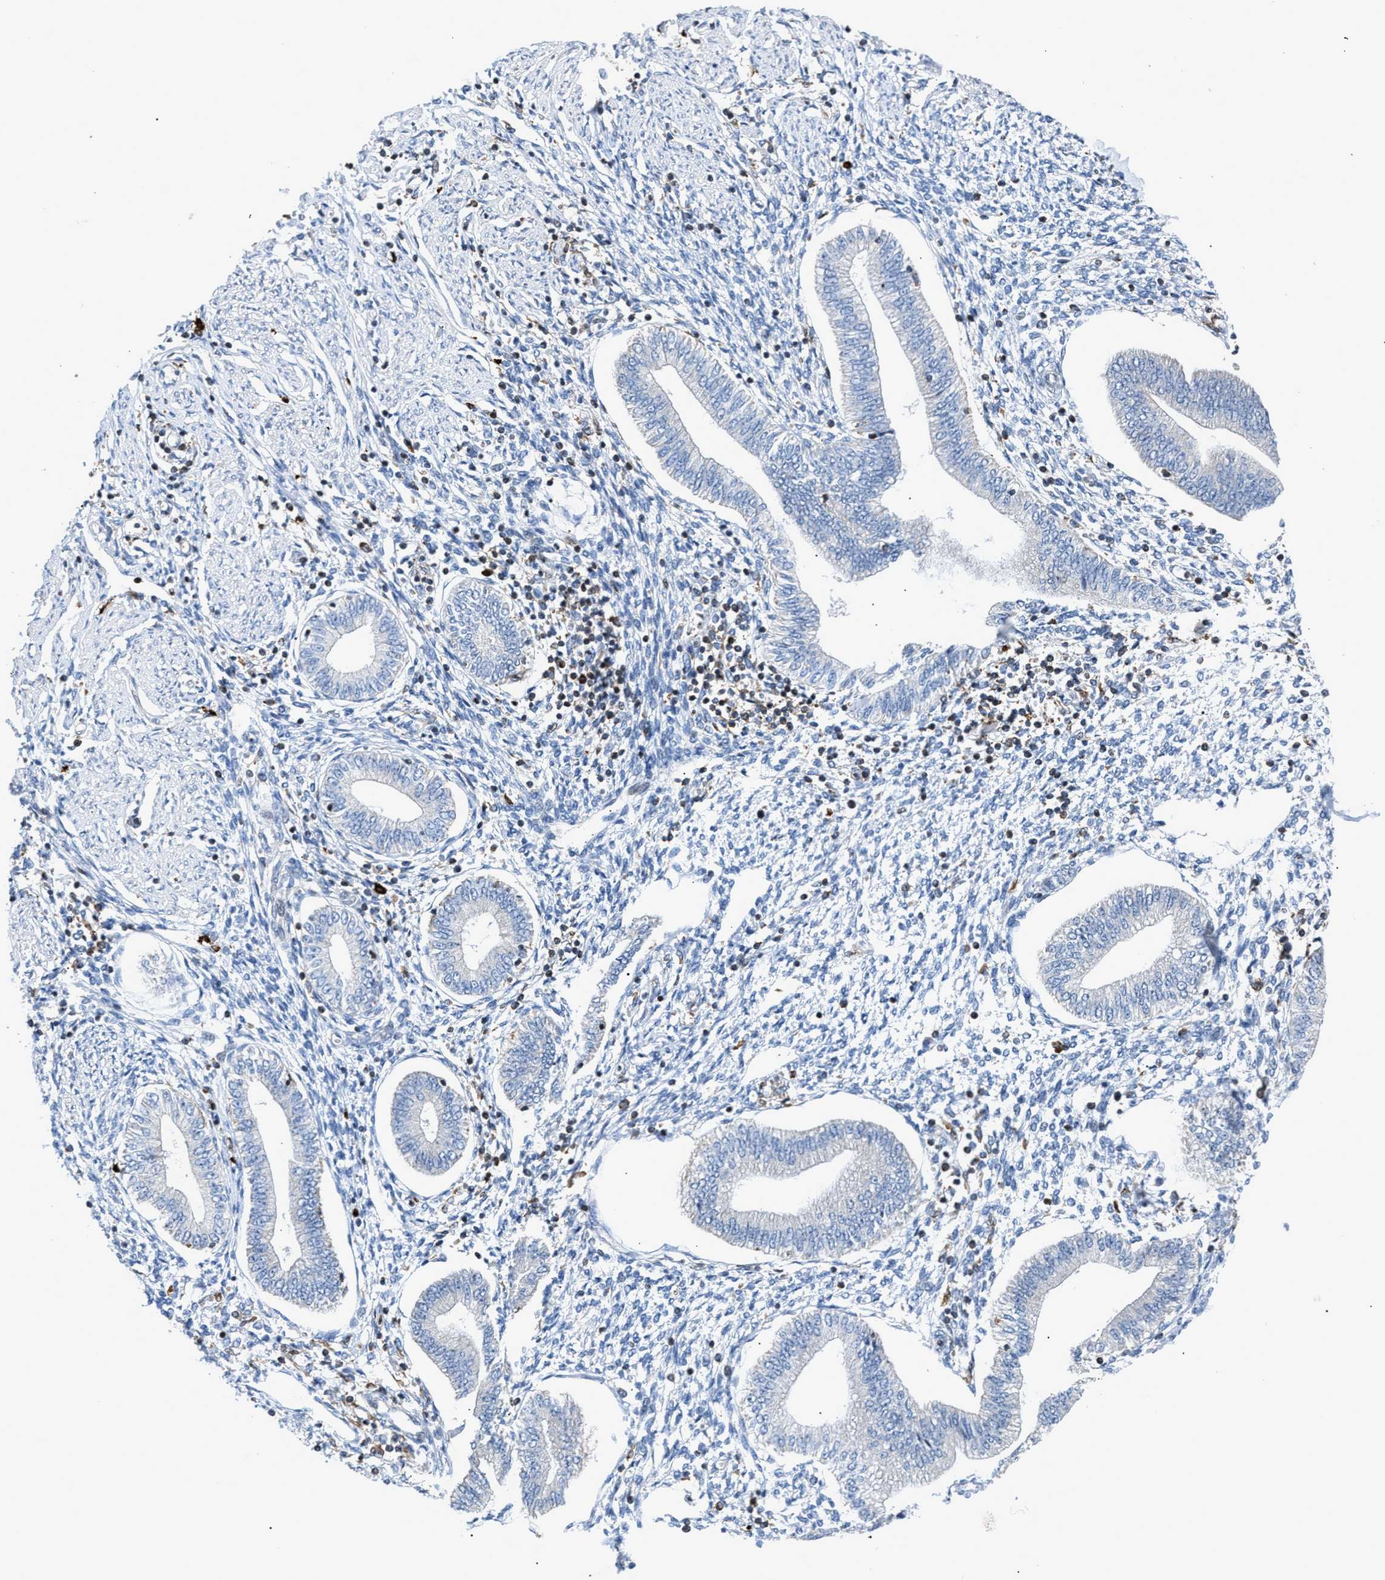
{"staining": {"intensity": "negative", "quantity": "none", "location": "none"}, "tissue": "endometrium", "cell_type": "Cells in endometrial stroma", "image_type": "normal", "snomed": [{"axis": "morphology", "description": "Normal tissue, NOS"}, {"axis": "topography", "description": "Endometrium"}], "caption": "This is an immunohistochemistry histopathology image of unremarkable human endometrium. There is no positivity in cells in endometrial stroma.", "gene": "ATP9A", "patient": {"sex": "female", "age": 50}}